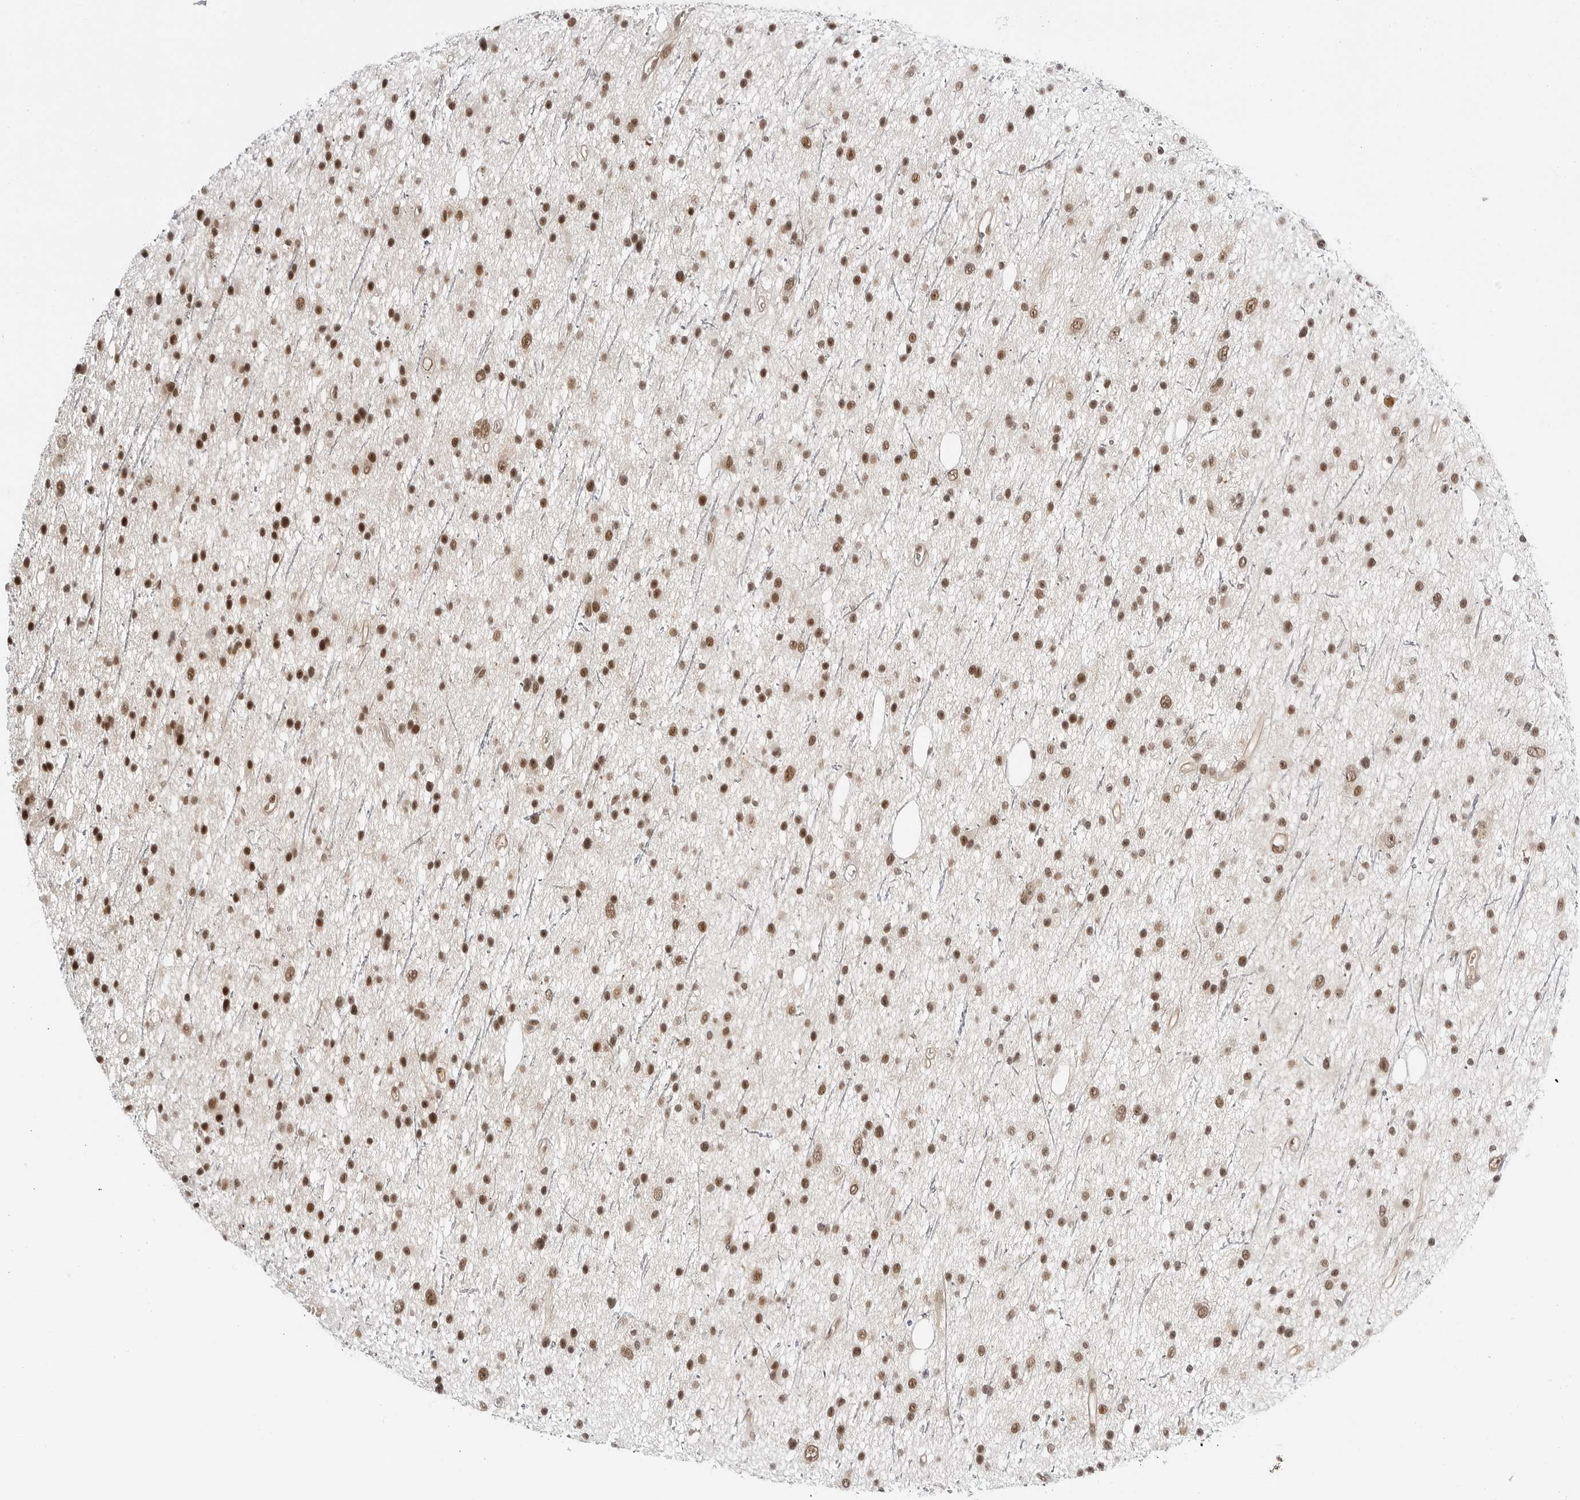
{"staining": {"intensity": "moderate", "quantity": ">75%", "location": "nuclear"}, "tissue": "glioma", "cell_type": "Tumor cells", "image_type": "cancer", "snomed": [{"axis": "morphology", "description": "Glioma, malignant, Low grade"}, {"axis": "topography", "description": "Cerebral cortex"}], "caption": "Immunohistochemical staining of human malignant glioma (low-grade) demonstrates medium levels of moderate nuclear protein expression in approximately >75% of tumor cells. The staining was performed using DAB, with brown indicating positive protein expression. Nuclei are stained blue with hematoxylin.", "gene": "C8orf33", "patient": {"sex": "female", "age": 39}}